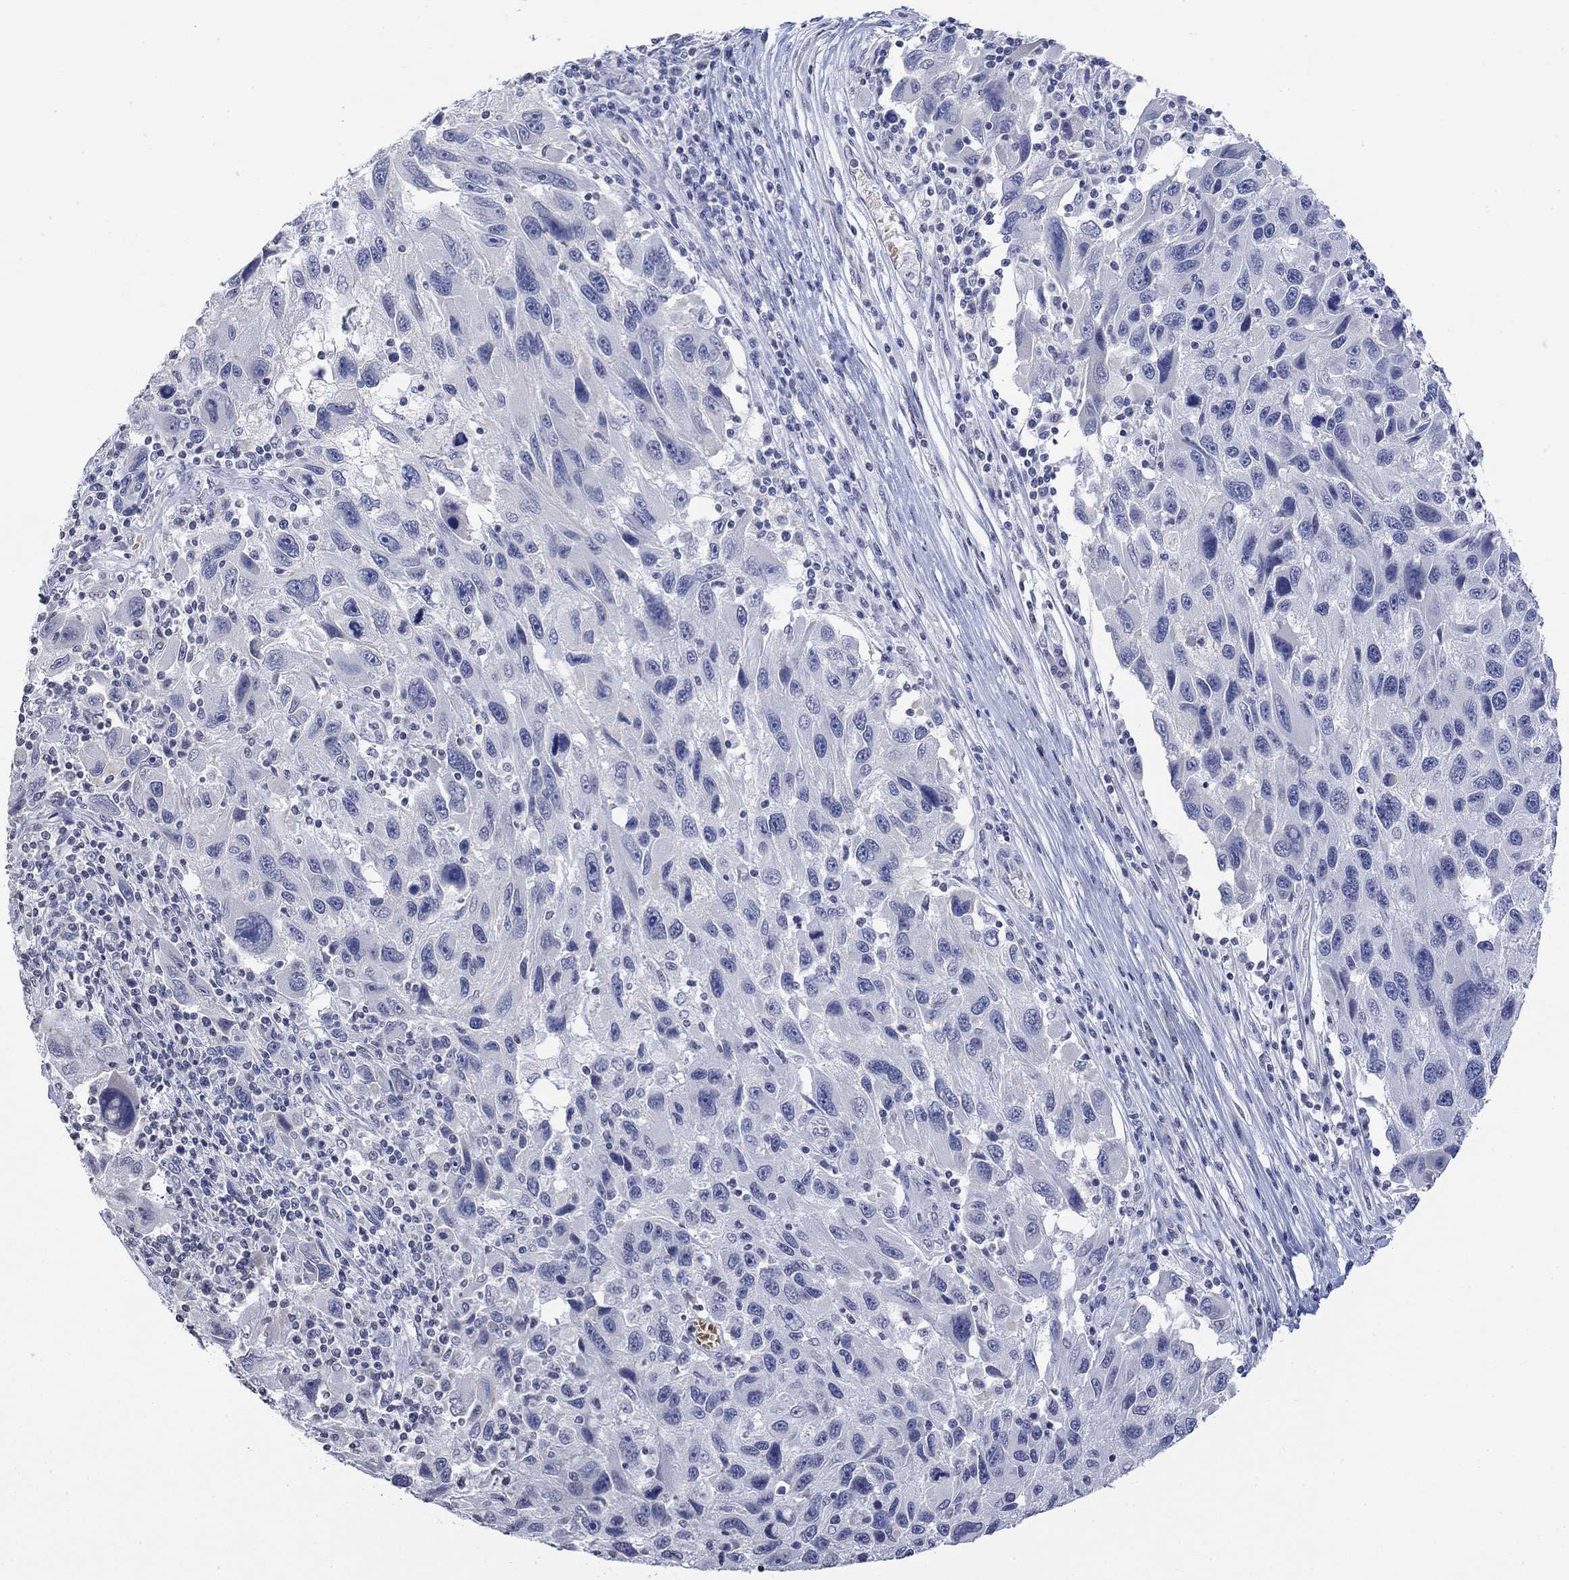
{"staining": {"intensity": "negative", "quantity": "none", "location": "none"}, "tissue": "melanoma", "cell_type": "Tumor cells", "image_type": "cancer", "snomed": [{"axis": "morphology", "description": "Malignant melanoma, NOS"}, {"axis": "topography", "description": "Skin"}], "caption": "This is an immunohistochemistry (IHC) micrograph of melanoma. There is no positivity in tumor cells.", "gene": "TMEM255A", "patient": {"sex": "male", "age": 53}}